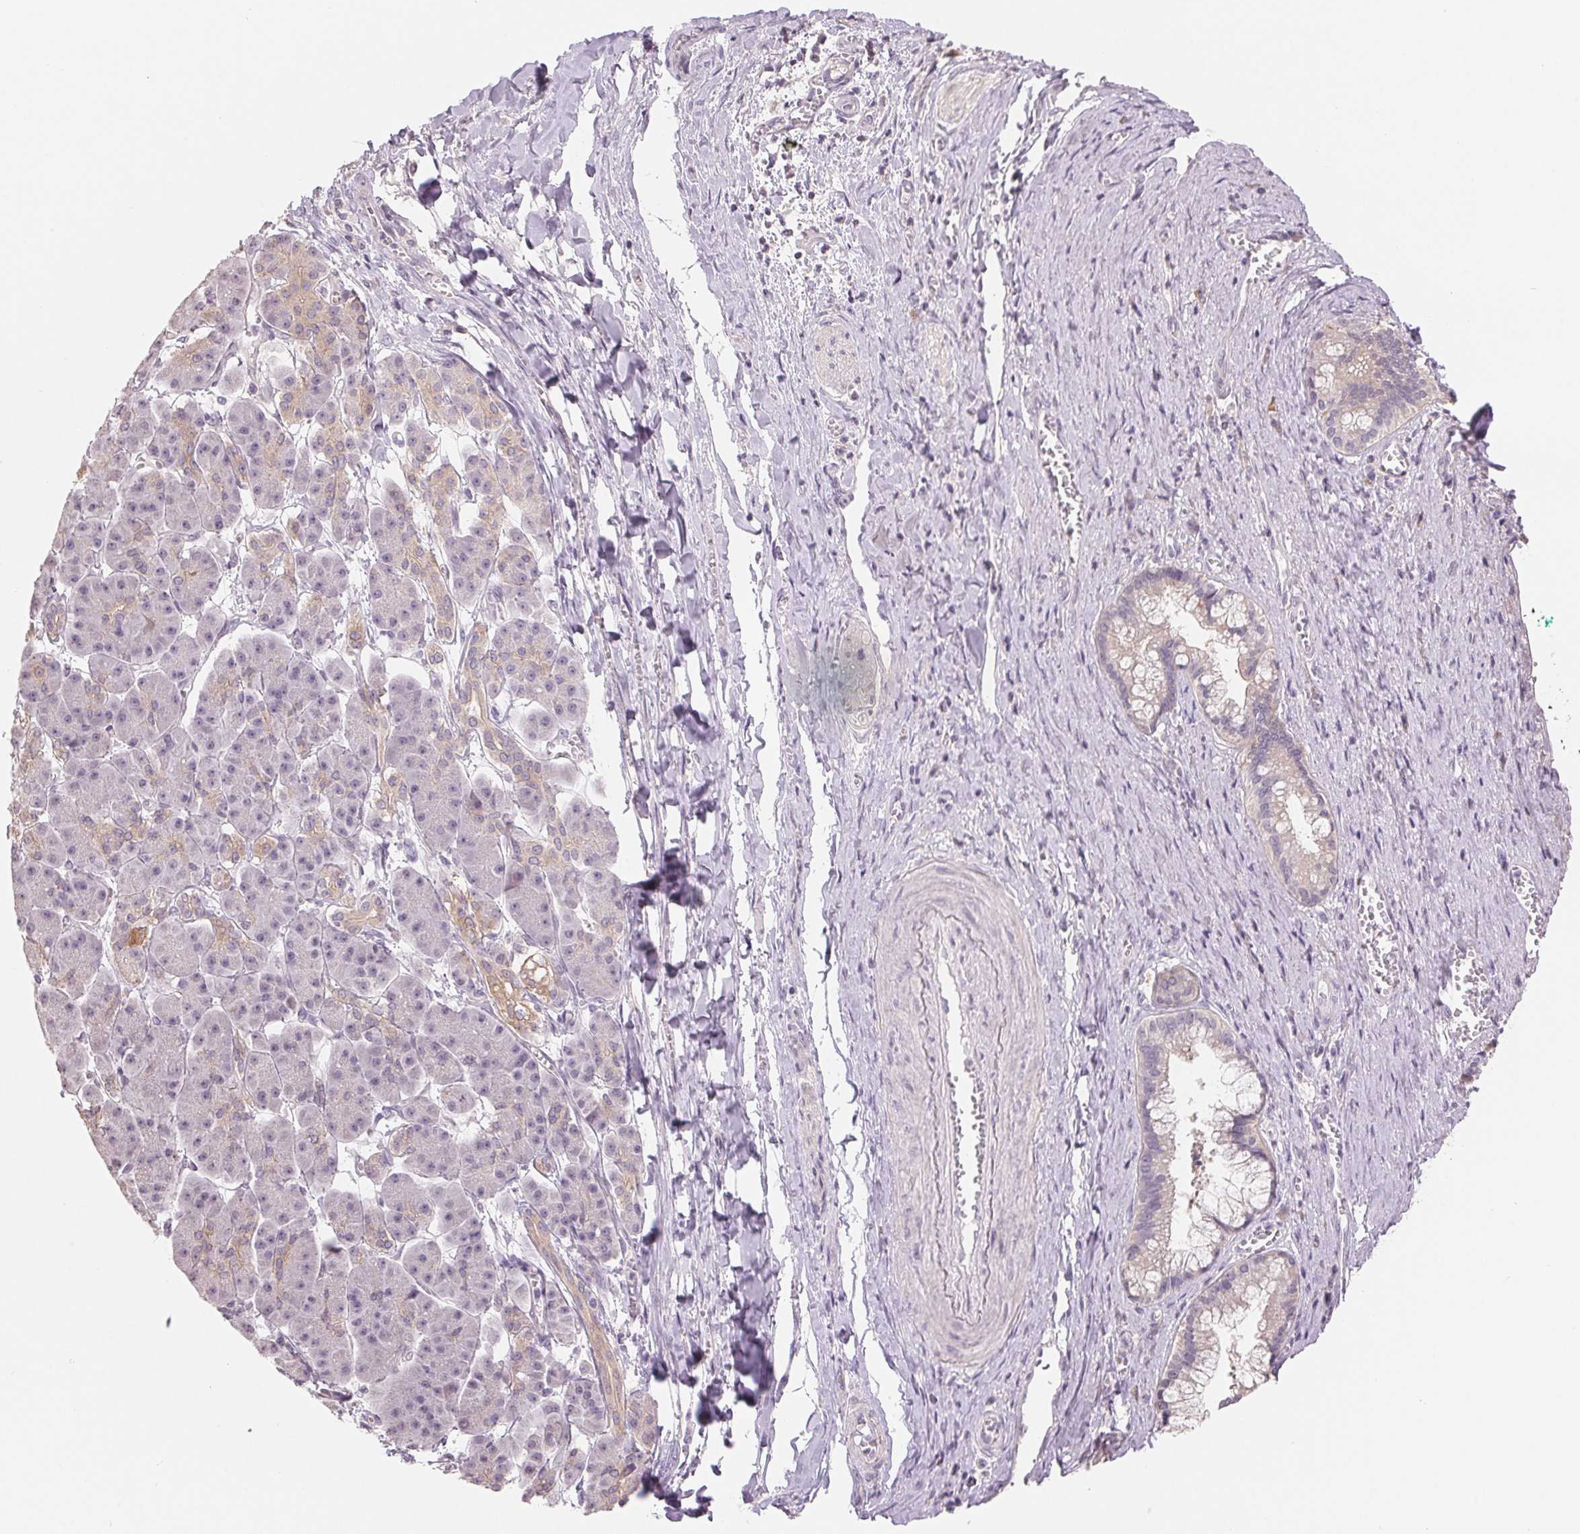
{"staining": {"intensity": "weak", "quantity": "<25%", "location": "cytoplasmic/membranous"}, "tissue": "pancreatic cancer", "cell_type": "Tumor cells", "image_type": "cancer", "snomed": [{"axis": "morphology", "description": "Normal tissue, NOS"}, {"axis": "morphology", "description": "Adenocarcinoma, NOS"}, {"axis": "topography", "description": "Lymph node"}, {"axis": "topography", "description": "Pancreas"}], "caption": "DAB (3,3'-diaminobenzidine) immunohistochemical staining of pancreatic adenocarcinoma shows no significant positivity in tumor cells.", "gene": "VTCN1", "patient": {"sex": "female", "age": 58}}